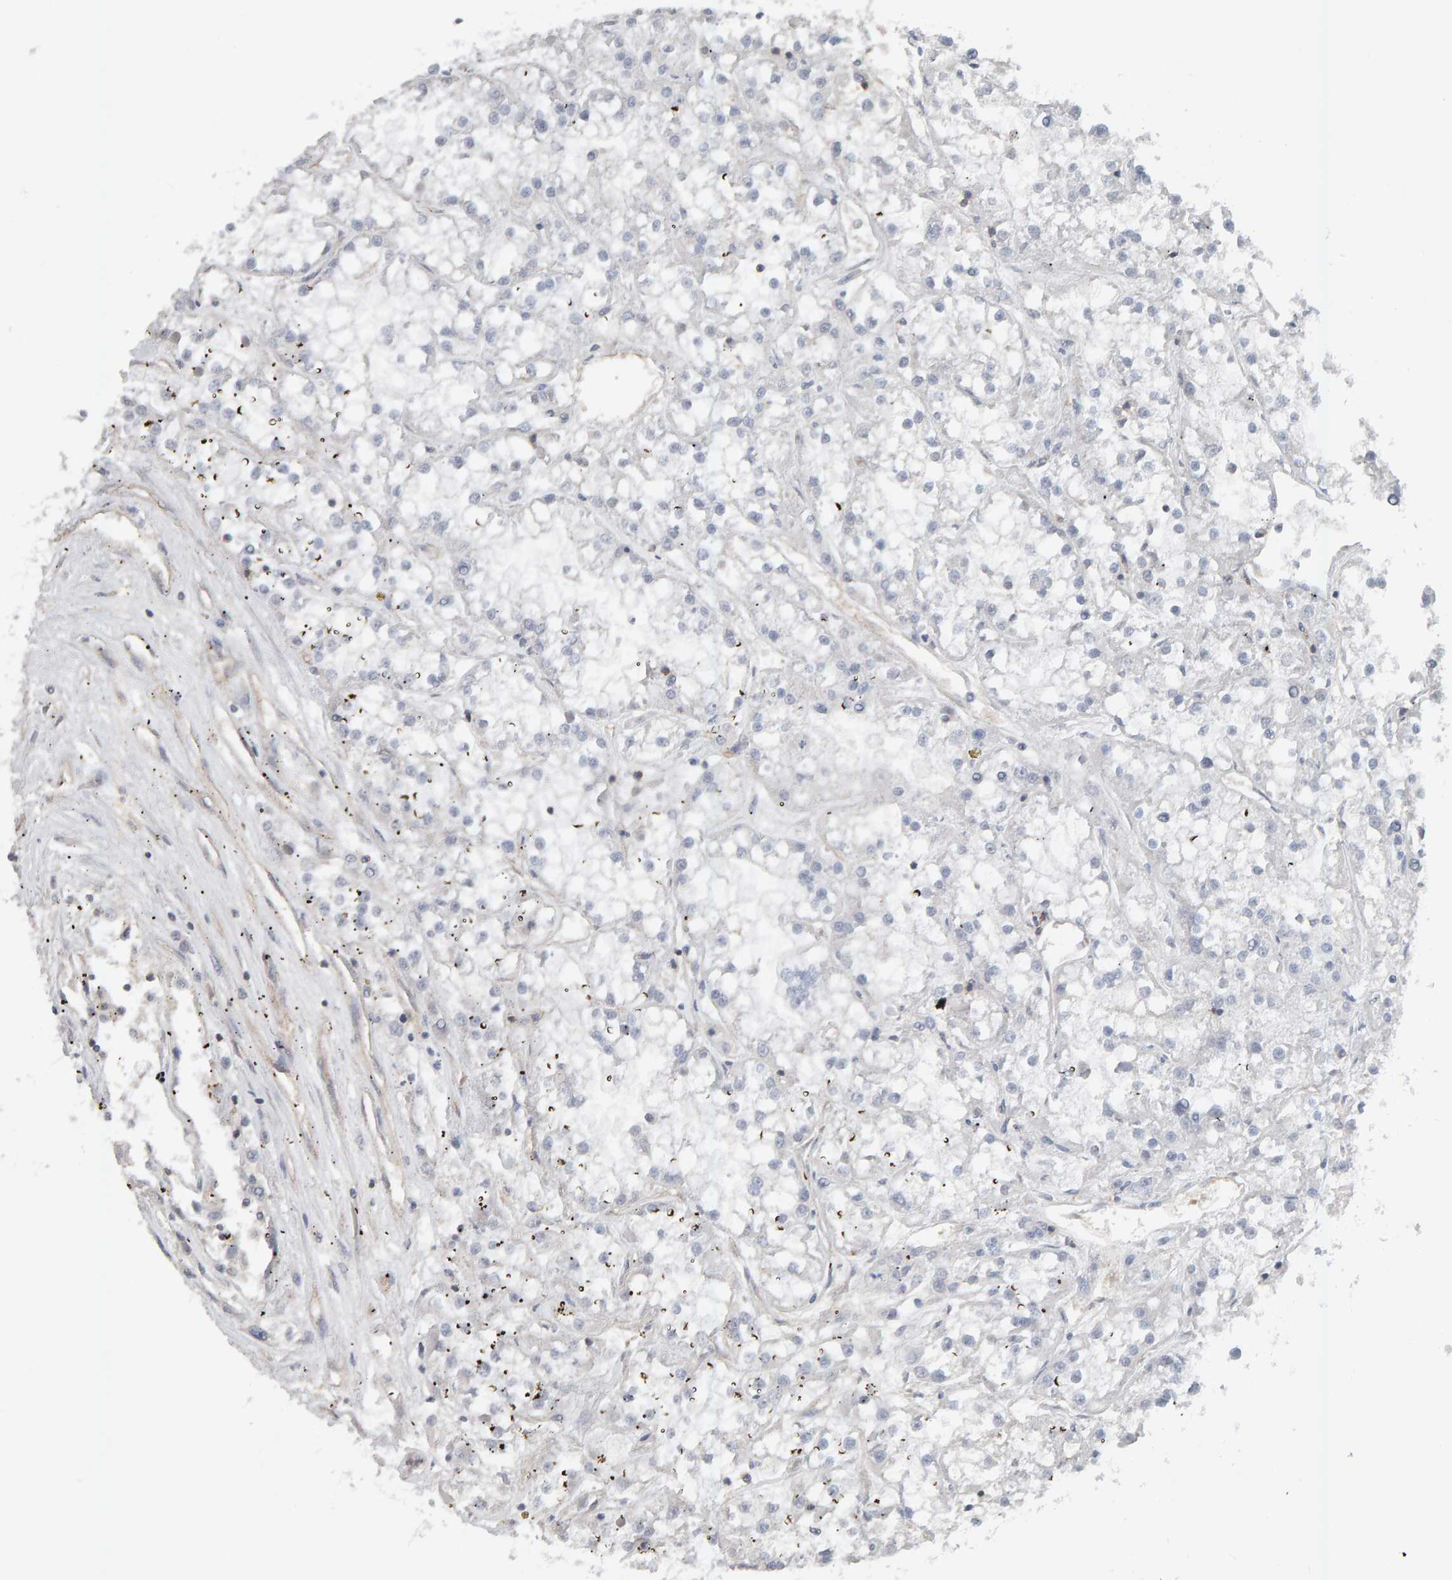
{"staining": {"intensity": "negative", "quantity": "none", "location": "none"}, "tissue": "renal cancer", "cell_type": "Tumor cells", "image_type": "cancer", "snomed": [{"axis": "morphology", "description": "Adenocarcinoma, NOS"}, {"axis": "topography", "description": "Kidney"}], "caption": "This is an immunohistochemistry (IHC) histopathology image of human renal cancer. There is no staining in tumor cells.", "gene": "FYN", "patient": {"sex": "female", "age": 52}}